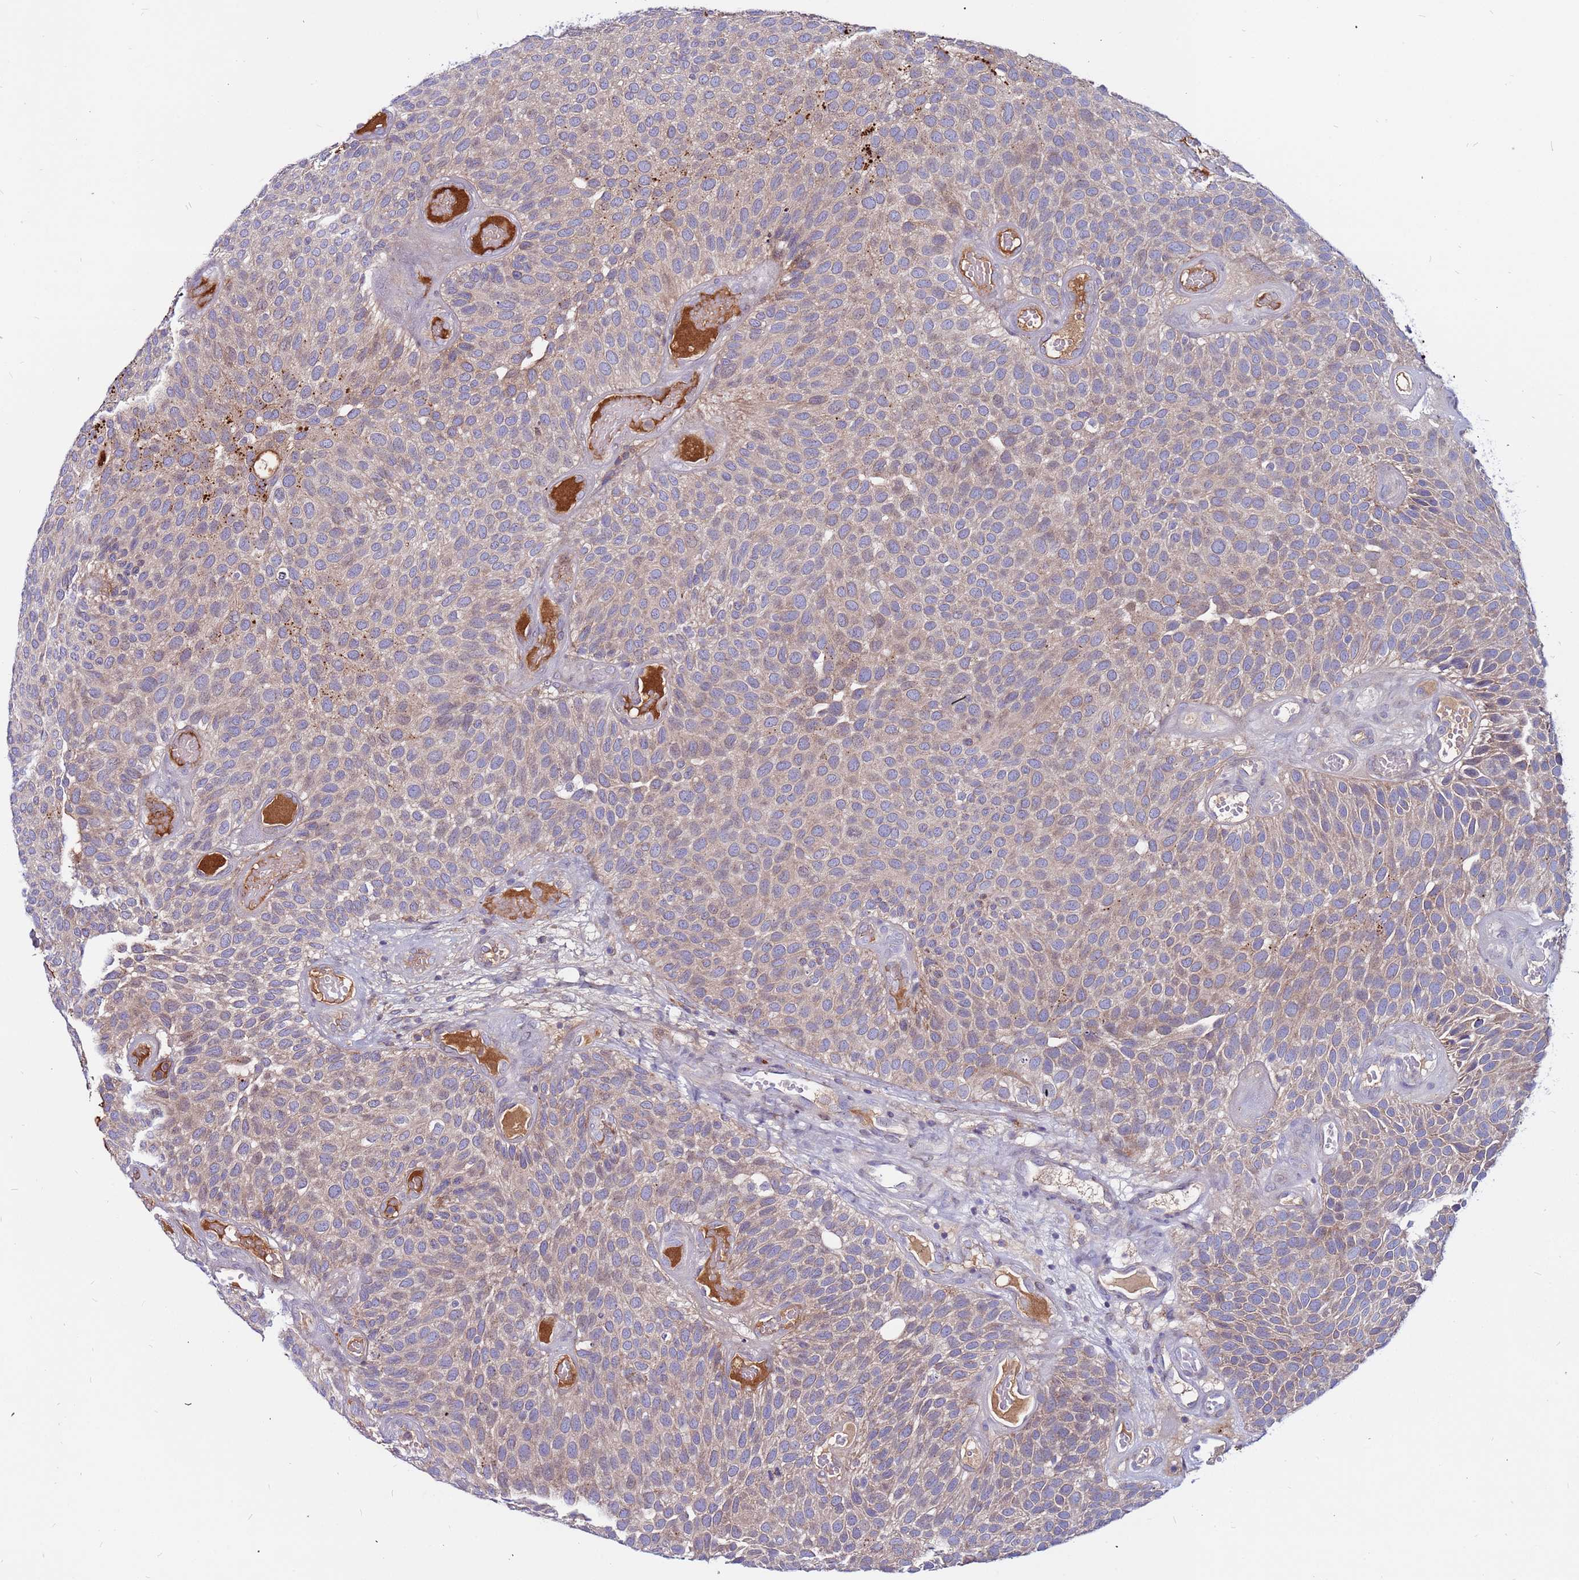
{"staining": {"intensity": "weak", "quantity": "25%-75%", "location": "cytoplasmic/membranous"}, "tissue": "urothelial cancer", "cell_type": "Tumor cells", "image_type": "cancer", "snomed": [{"axis": "morphology", "description": "Urothelial carcinoma, Low grade"}, {"axis": "topography", "description": "Urinary bladder"}], "caption": "Tumor cells show low levels of weak cytoplasmic/membranous positivity in approximately 25%-75% of cells in urothelial cancer.", "gene": "CCDC71", "patient": {"sex": "male", "age": 89}}